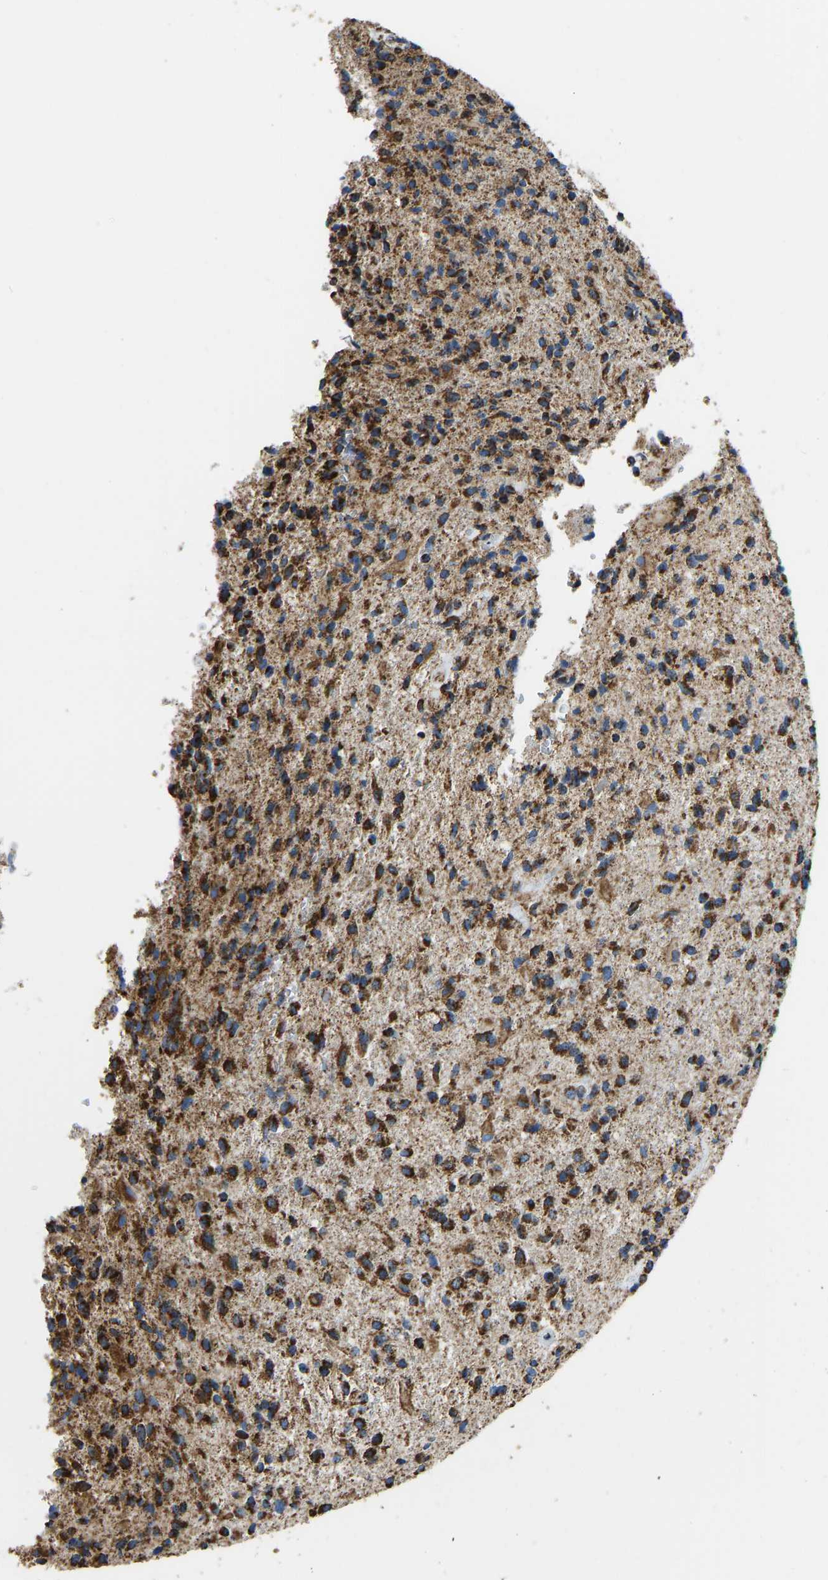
{"staining": {"intensity": "strong", "quantity": ">75%", "location": "cytoplasmic/membranous"}, "tissue": "glioma", "cell_type": "Tumor cells", "image_type": "cancer", "snomed": [{"axis": "morphology", "description": "Glioma, malignant, High grade"}, {"axis": "topography", "description": "Brain"}], "caption": "Protein staining displays strong cytoplasmic/membranous staining in approximately >75% of tumor cells in glioma. The staining was performed using DAB, with brown indicating positive protein expression. Nuclei are stained blue with hematoxylin.", "gene": "IRX6", "patient": {"sex": "male", "age": 72}}